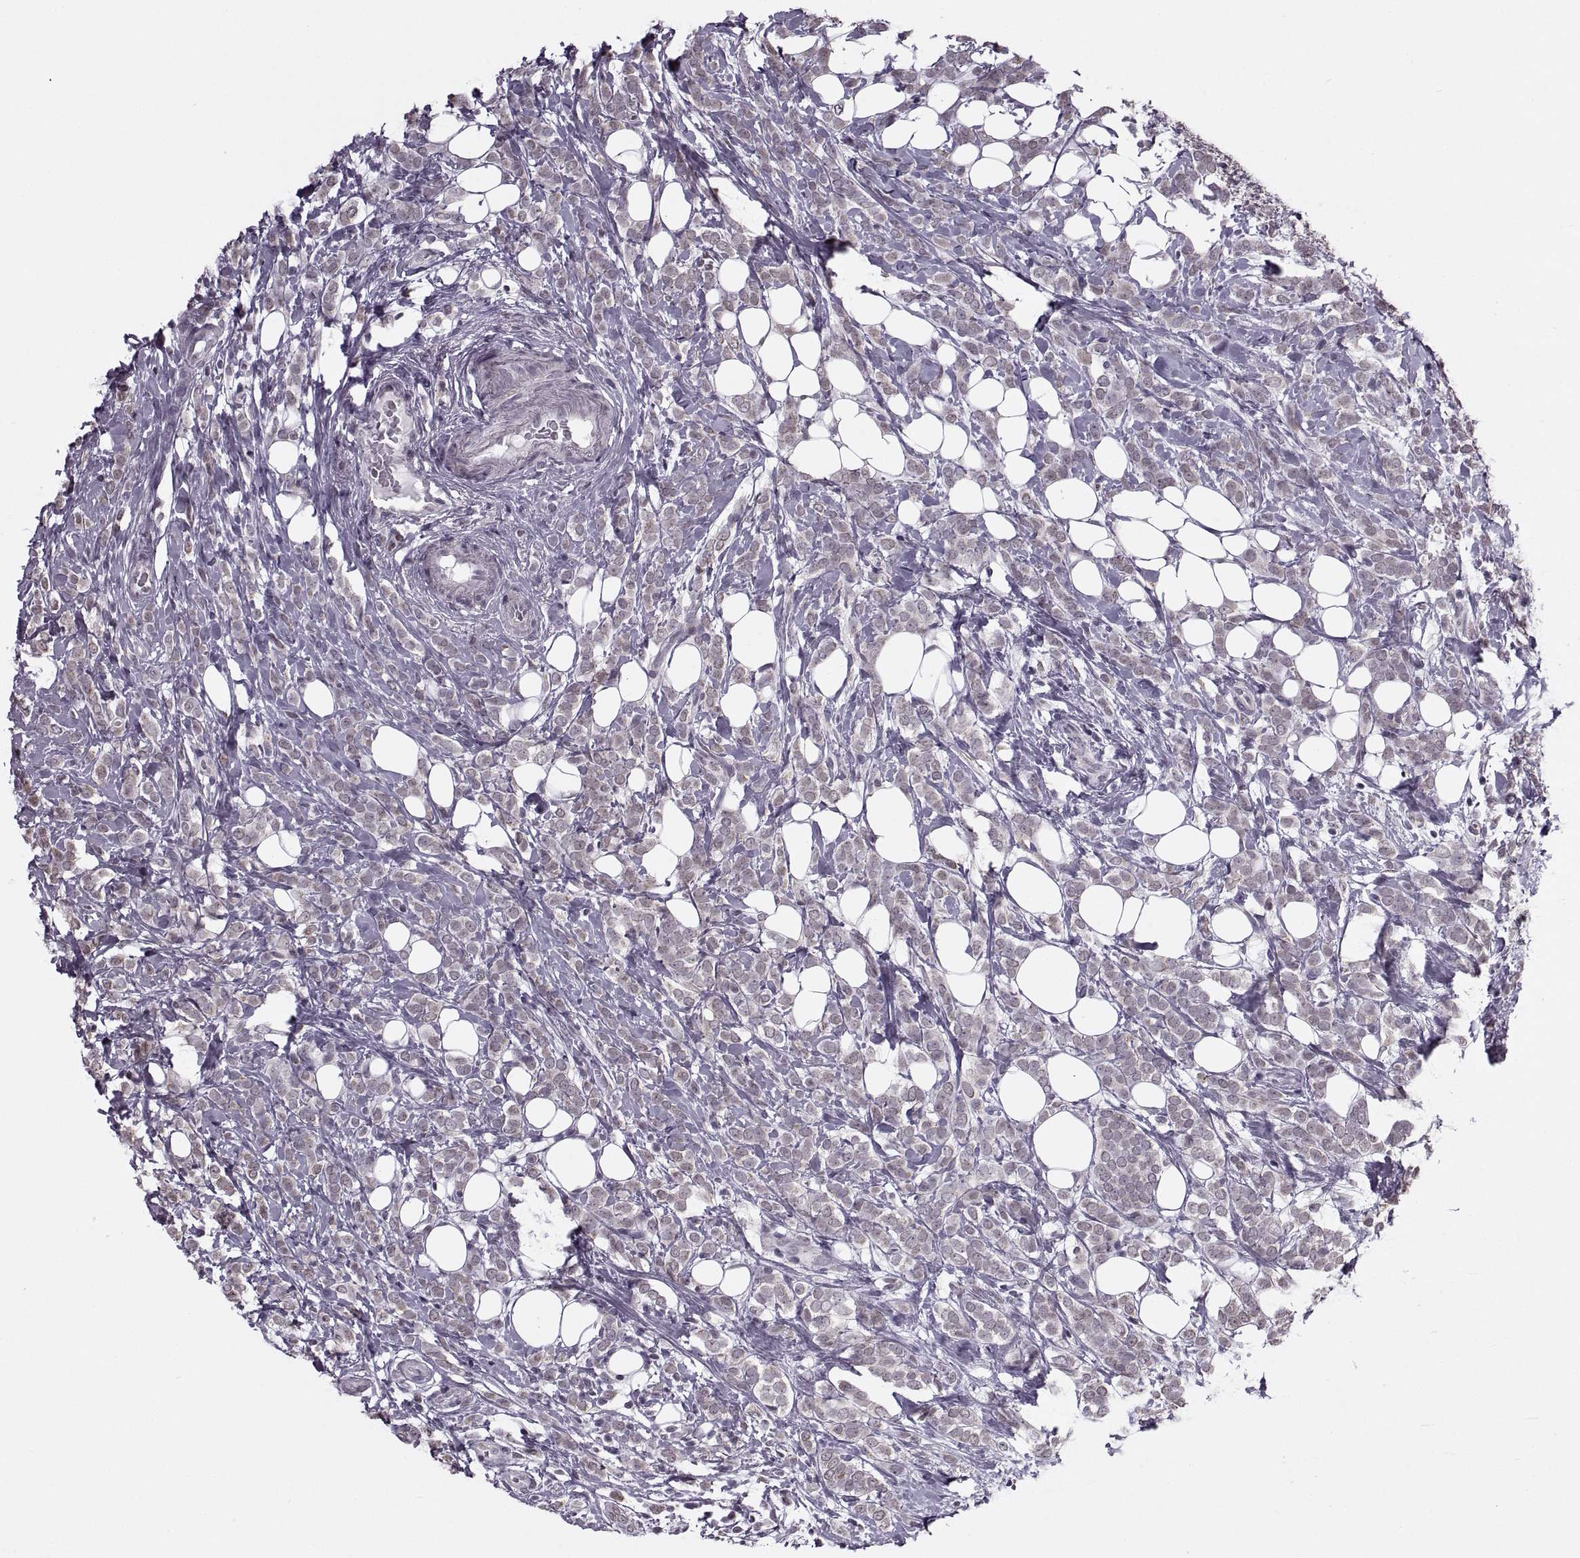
{"staining": {"intensity": "weak", "quantity": "<25%", "location": "cytoplasmic/membranous"}, "tissue": "breast cancer", "cell_type": "Tumor cells", "image_type": "cancer", "snomed": [{"axis": "morphology", "description": "Lobular carcinoma"}, {"axis": "topography", "description": "Breast"}], "caption": "A histopathology image of human breast cancer (lobular carcinoma) is negative for staining in tumor cells.", "gene": "PRSS37", "patient": {"sex": "female", "age": 49}}